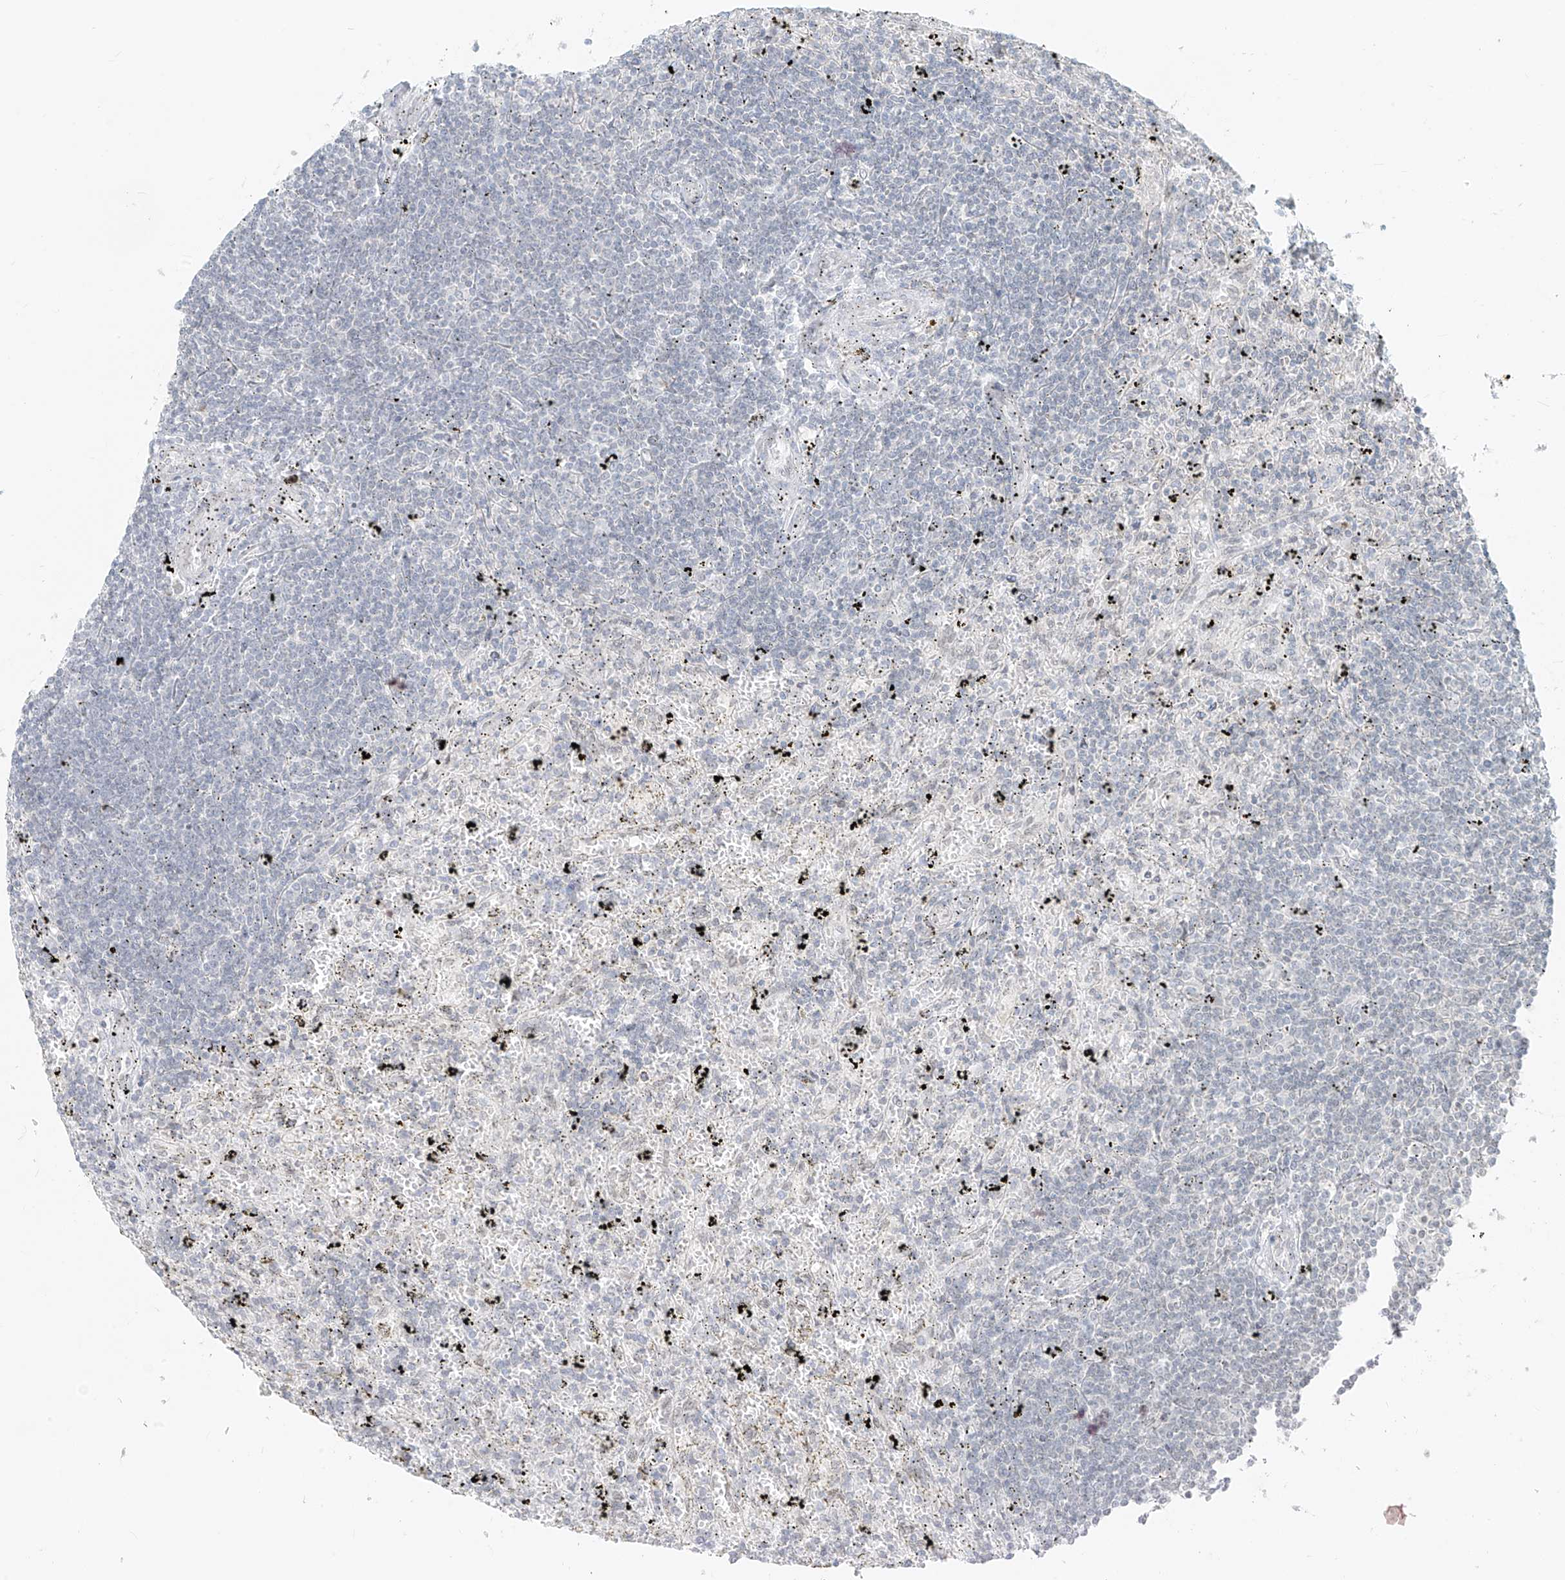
{"staining": {"intensity": "negative", "quantity": "none", "location": "none"}, "tissue": "lymphoma", "cell_type": "Tumor cells", "image_type": "cancer", "snomed": [{"axis": "morphology", "description": "Malignant lymphoma, non-Hodgkin's type, Low grade"}, {"axis": "topography", "description": "Spleen"}], "caption": "There is no significant expression in tumor cells of low-grade malignant lymphoma, non-Hodgkin's type.", "gene": "OSBPL7", "patient": {"sex": "male", "age": 76}}